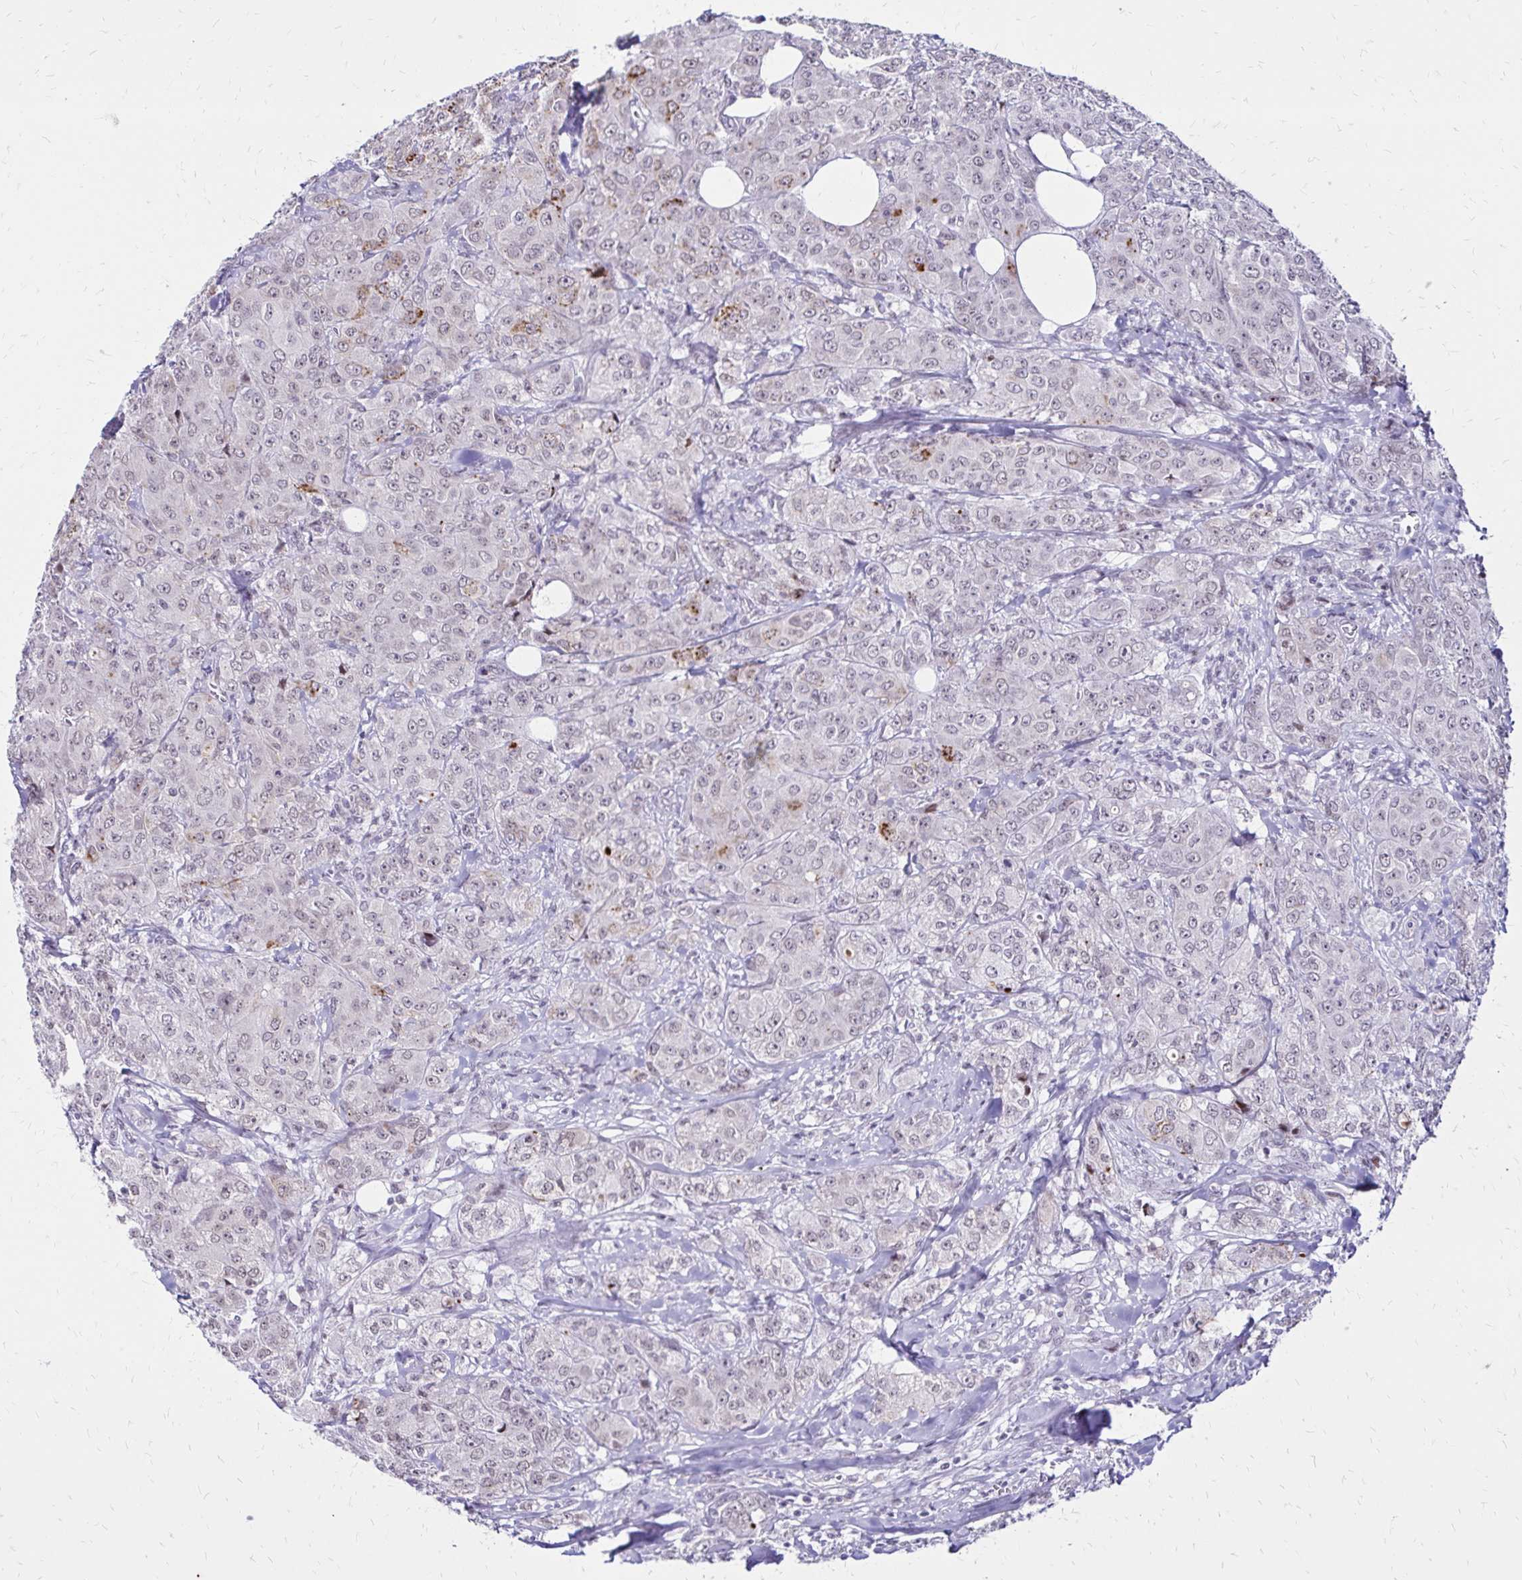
{"staining": {"intensity": "weak", "quantity": "<25%", "location": "nuclear"}, "tissue": "breast cancer", "cell_type": "Tumor cells", "image_type": "cancer", "snomed": [{"axis": "morphology", "description": "Normal tissue, NOS"}, {"axis": "morphology", "description": "Duct carcinoma"}, {"axis": "topography", "description": "Breast"}], "caption": "Tumor cells are negative for brown protein staining in breast cancer (intraductal carcinoma). The staining is performed using DAB brown chromogen with nuclei counter-stained in using hematoxylin.", "gene": "TOB1", "patient": {"sex": "female", "age": 43}}